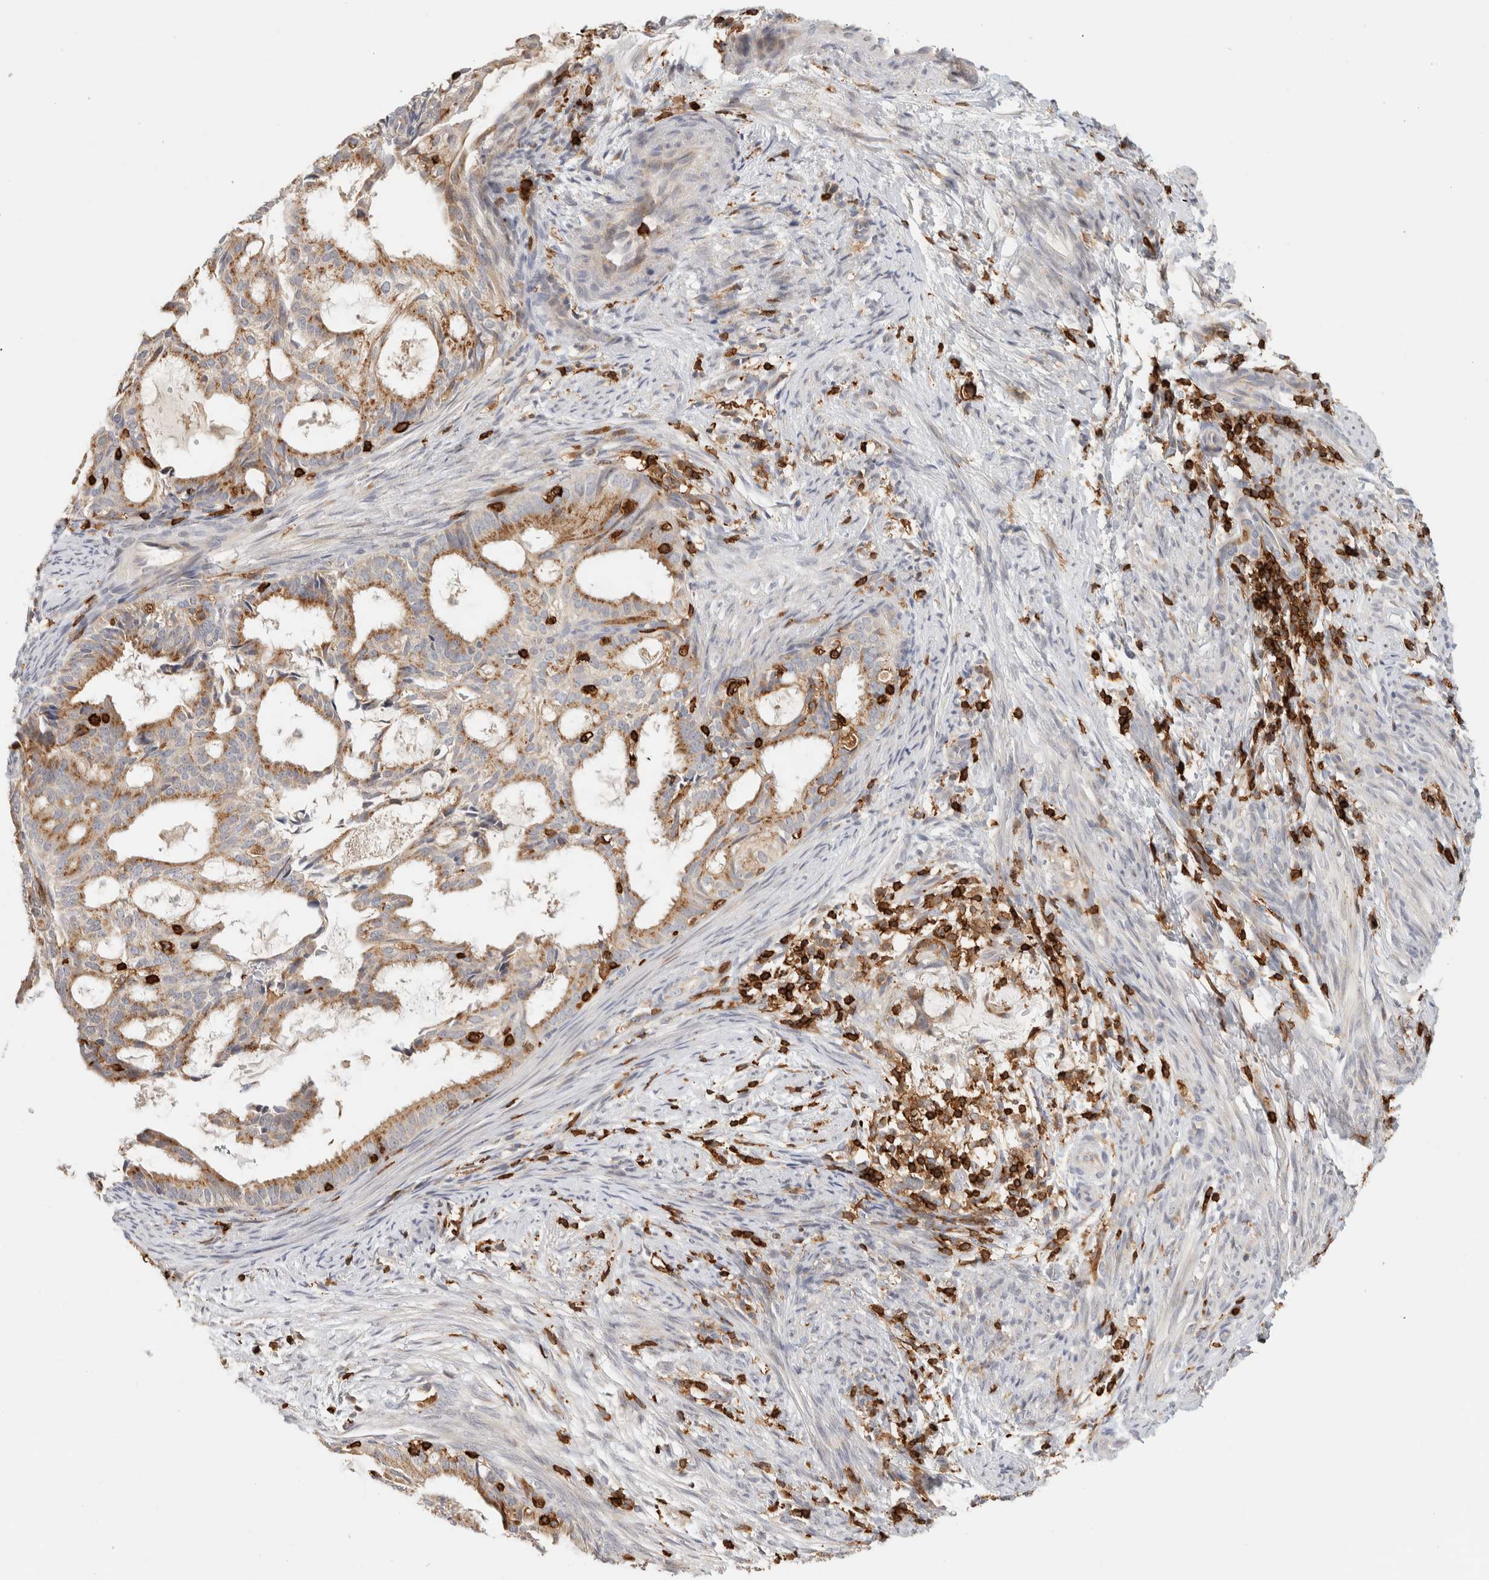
{"staining": {"intensity": "moderate", "quantity": ">75%", "location": "cytoplasmic/membranous"}, "tissue": "endometrial cancer", "cell_type": "Tumor cells", "image_type": "cancer", "snomed": [{"axis": "morphology", "description": "Adenocarcinoma, NOS"}, {"axis": "topography", "description": "Endometrium"}], "caption": "A brown stain labels moderate cytoplasmic/membranous staining of a protein in endometrial cancer (adenocarcinoma) tumor cells.", "gene": "RUNDC1", "patient": {"sex": "female", "age": 58}}